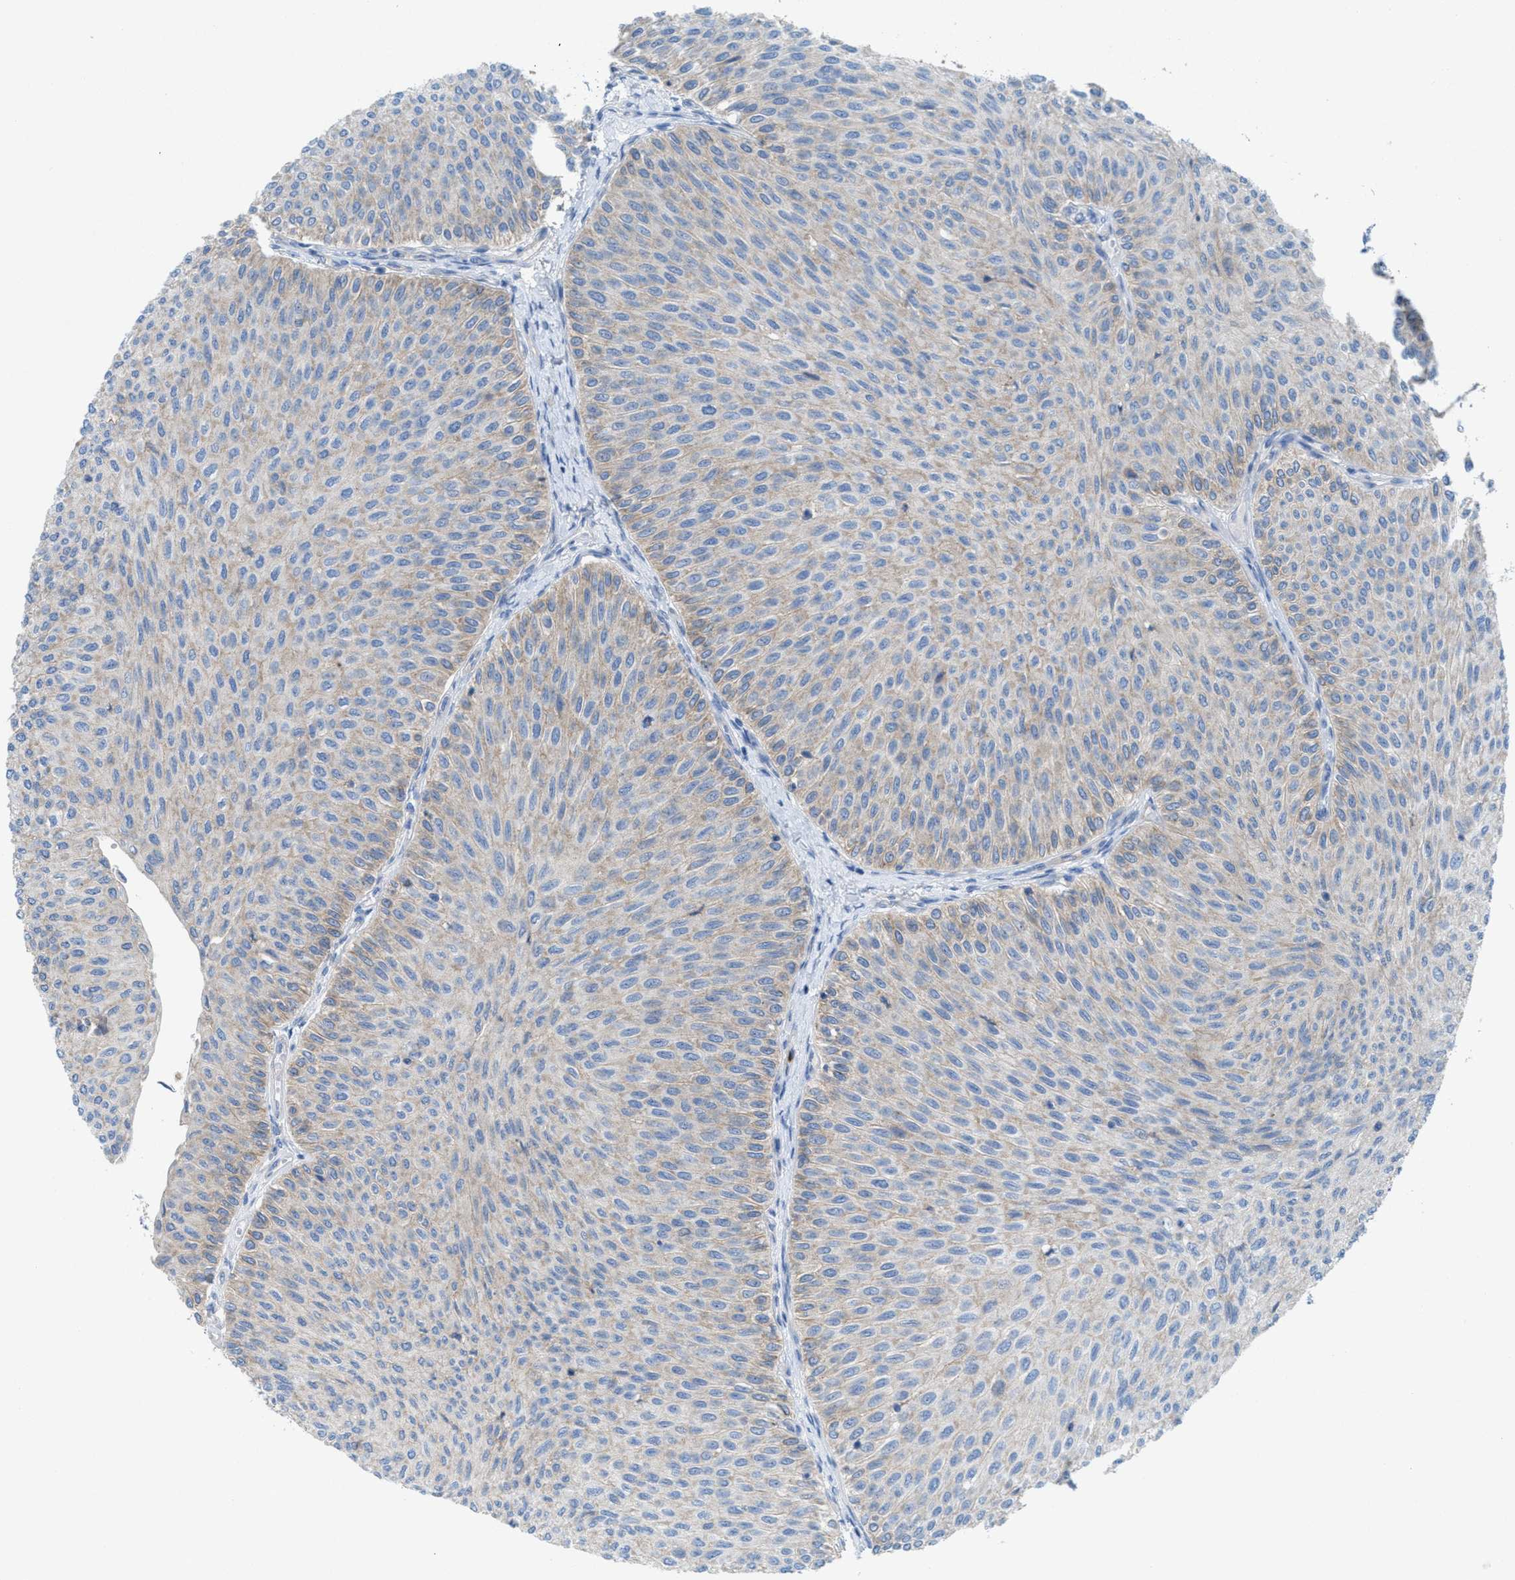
{"staining": {"intensity": "weak", "quantity": ">75%", "location": "cytoplasmic/membranous"}, "tissue": "urothelial cancer", "cell_type": "Tumor cells", "image_type": "cancer", "snomed": [{"axis": "morphology", "description": "Urothelial carcinoma, Low grade"}, {"axis": "topography", "description": "Urinary bladder"}], "caption": "Low-grade urothelial carcinoma tissue reveals weak cytoplasmic/membranous staining in about >75% of tumor cells The protein is shown in brown color, while the nuclei are stained blue.", "gene": "CMTM1", "patient": {"sex": "male", "age": 78}}